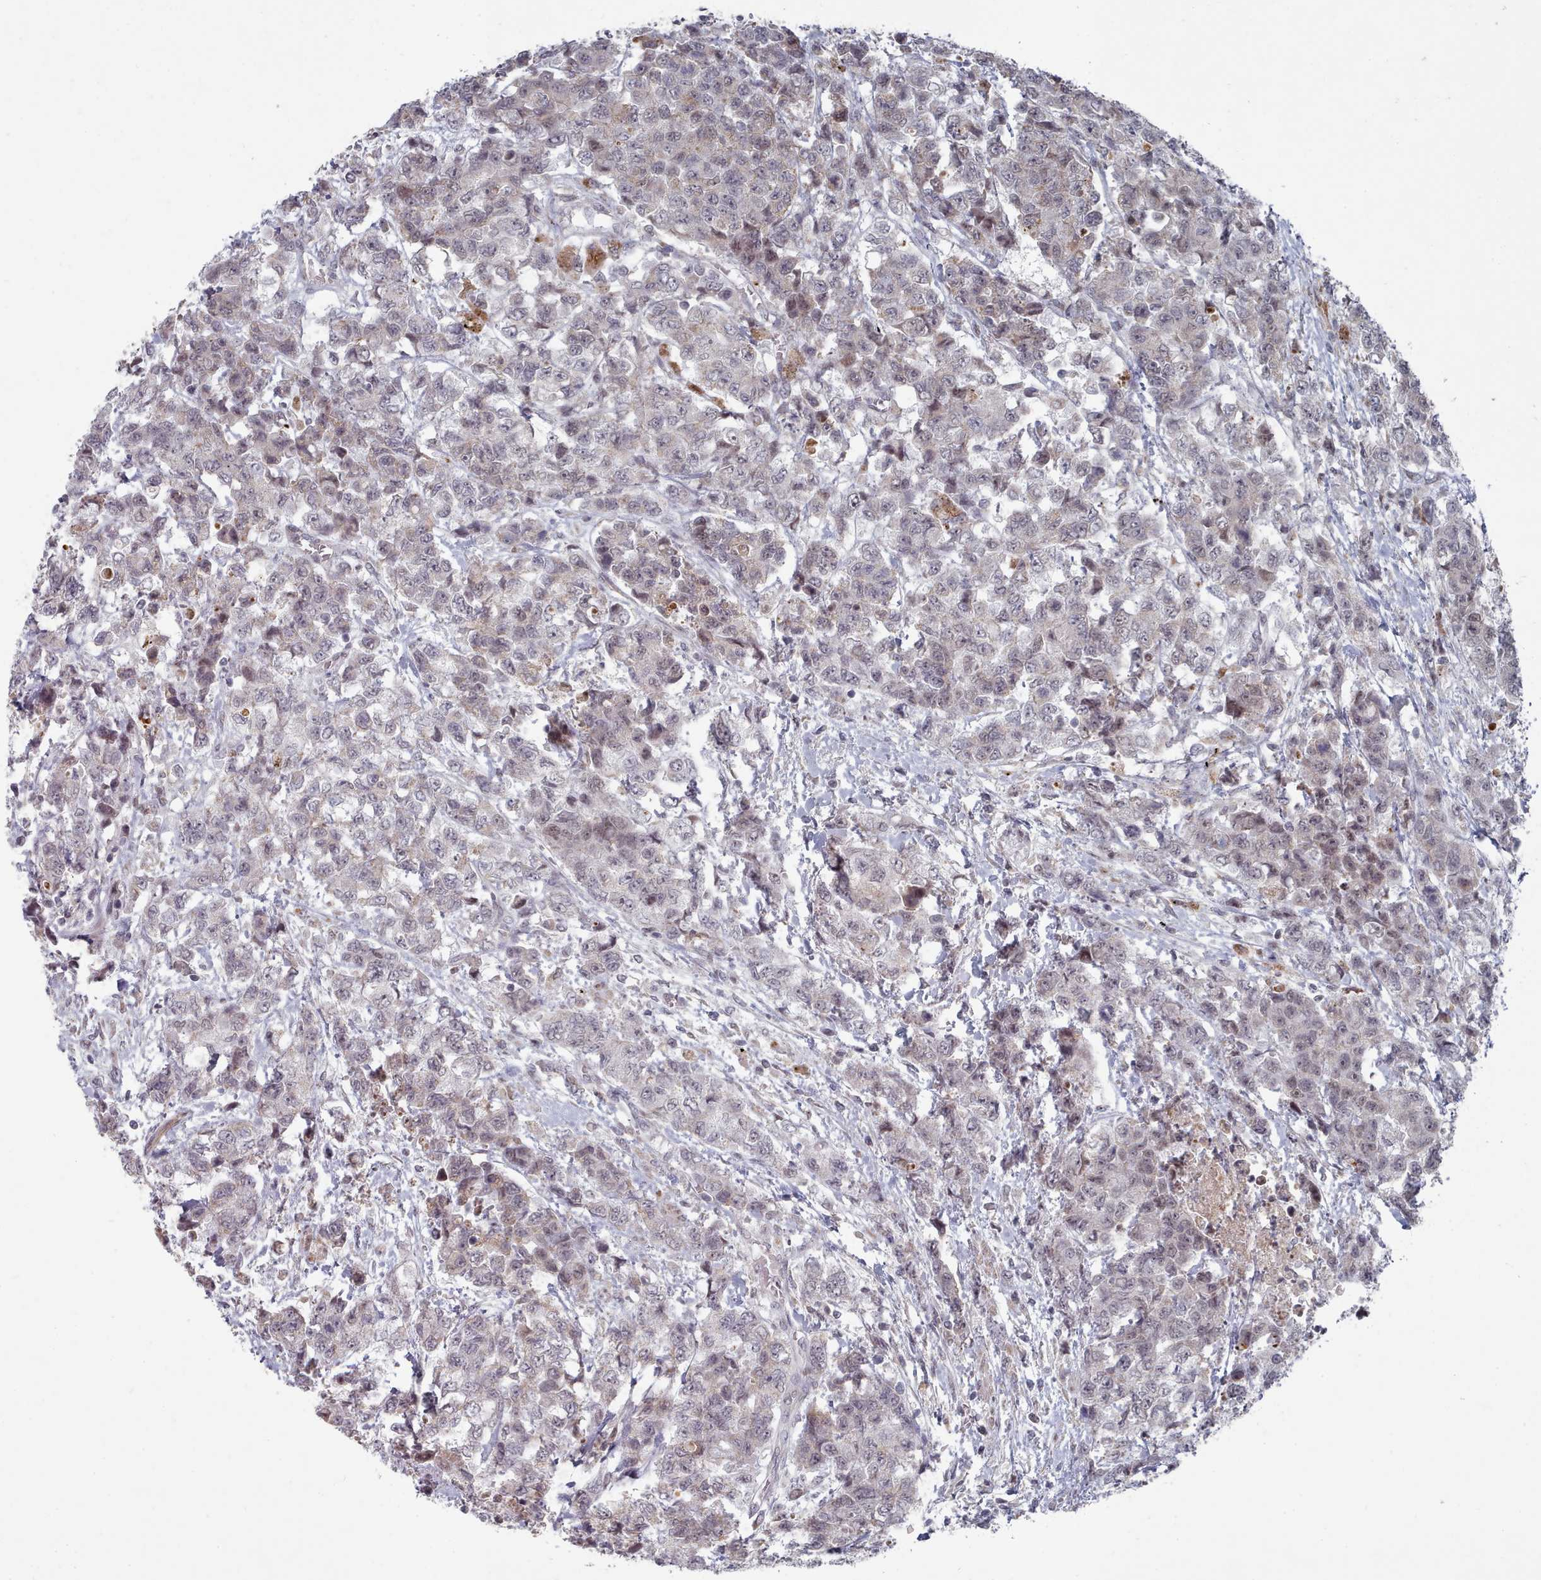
{"staining": {"intensity": "negative", "quantity": "none", "location": "none"}, "tissue": "urothelial cancer", "cell_type": "Tumor cells", "image_type": "cancer", "snomed": [{"axis": "morphology", "description": "Urothelial carcinoma, High grade"}, {"axis": "topography", "description": "Urinary bladder"}], "caption": "Tumor cells are negative for brown protein staining in high-grade urothelial carcinoma.", "gene": "CPSF4", "patient": {"sex": "female", "age": 78}}